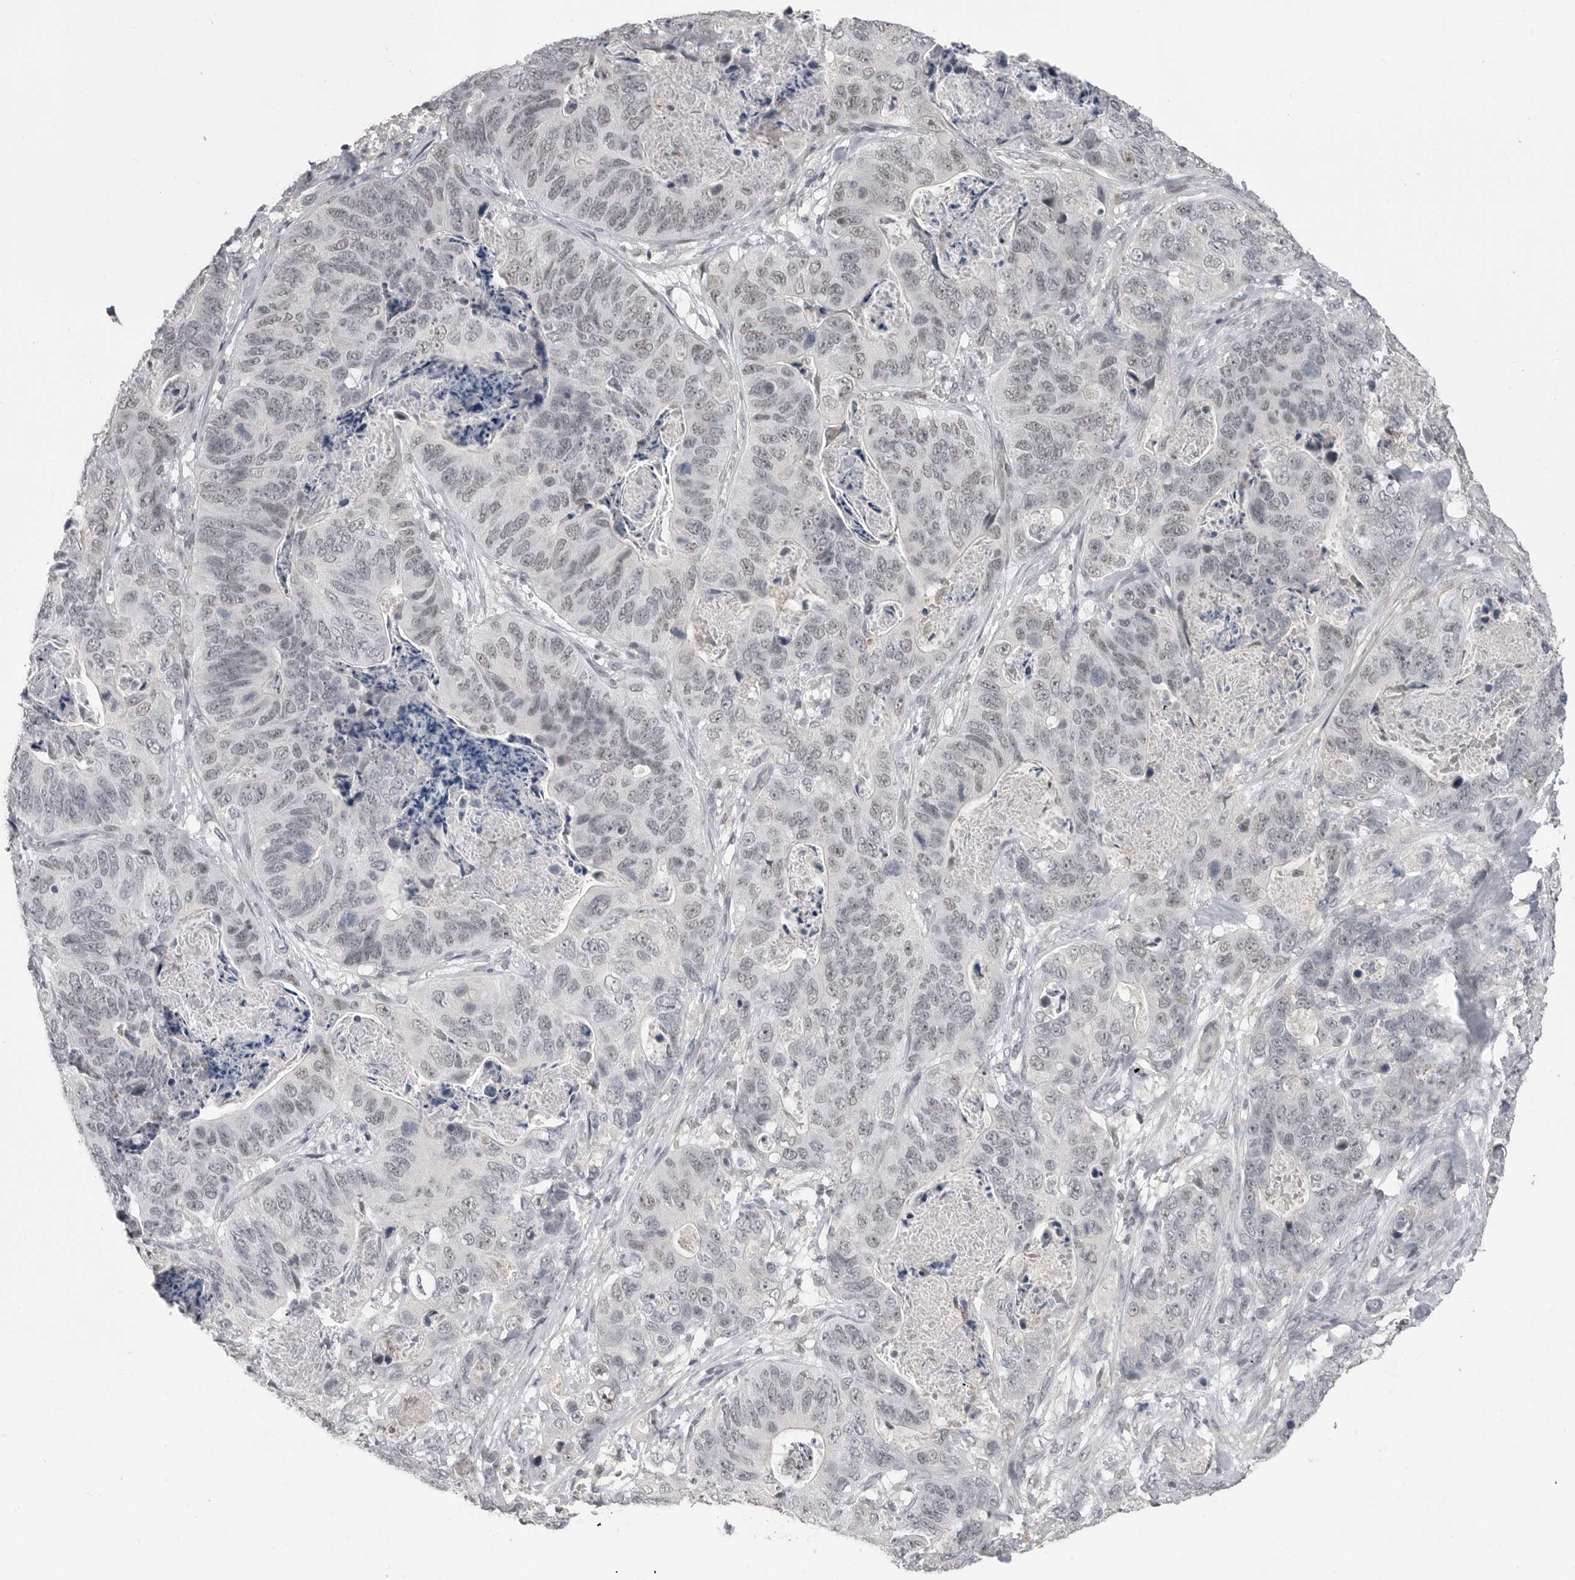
{"staining": {"intensity": "weak", "quantity": "25%-75%", "location": "nuclear"}, "tissue": "stomach cancer", "cell_type": "Tumor cells", "image_type": "cancer", "snomed": [{"axis": "morphology", "description": "Normal tissue, NOS"}, {"axis": "morphology", "description": "Adenocarcinoma, NOS"}, {"axis": "topography", "description": "Stomach"}], "caption": "Adenocarcinoma (stomach) stained for a protein (brown) reveals weak nuclear positive staining in about 25%-75% of tumor cells.", "gene": "PLEKHF1", "patient": {"sex": "female", "age": 89}}